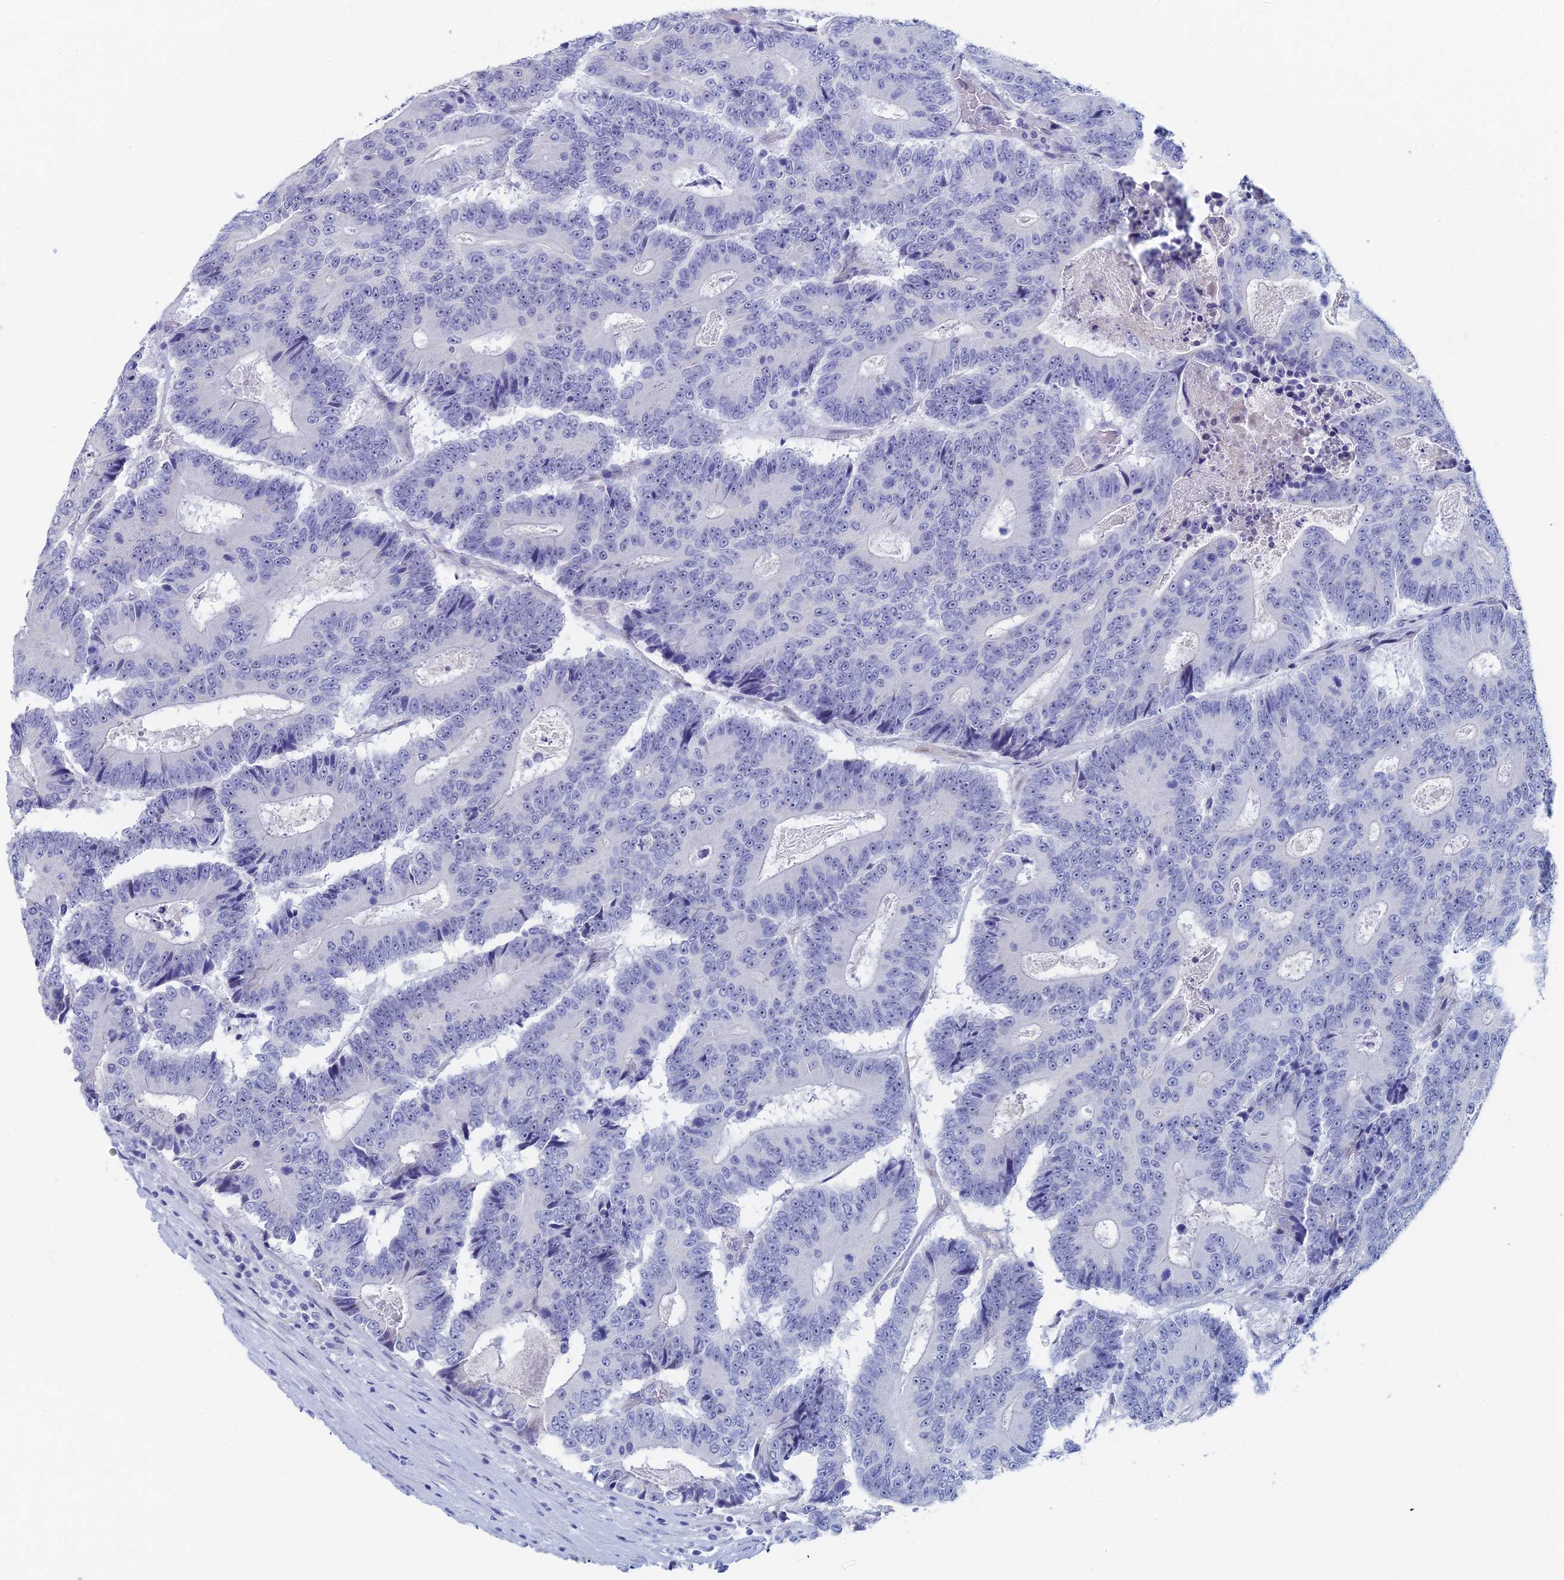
{"staining": {"intensity": "negative", "quantity": "none", "location": "none"}, "tissue": "colorectal cancer", "cell_type": "Tumor cells", "image_type": "cancer", "snomed": [{"axis": "morphology", "description": "Adenocarcinoma, NOS"}, {"axis": "topography", "description": "Colon"}], "caption": "This histopathology image is of colorectal cancer (adenocarcinoma) stained with IHC to label a protein in brown with the nuclei are counter-stained blue. There is no positivity in tumor cells.", "gene": "DRGX", "patient": {"sex": "male", "age": 83}}